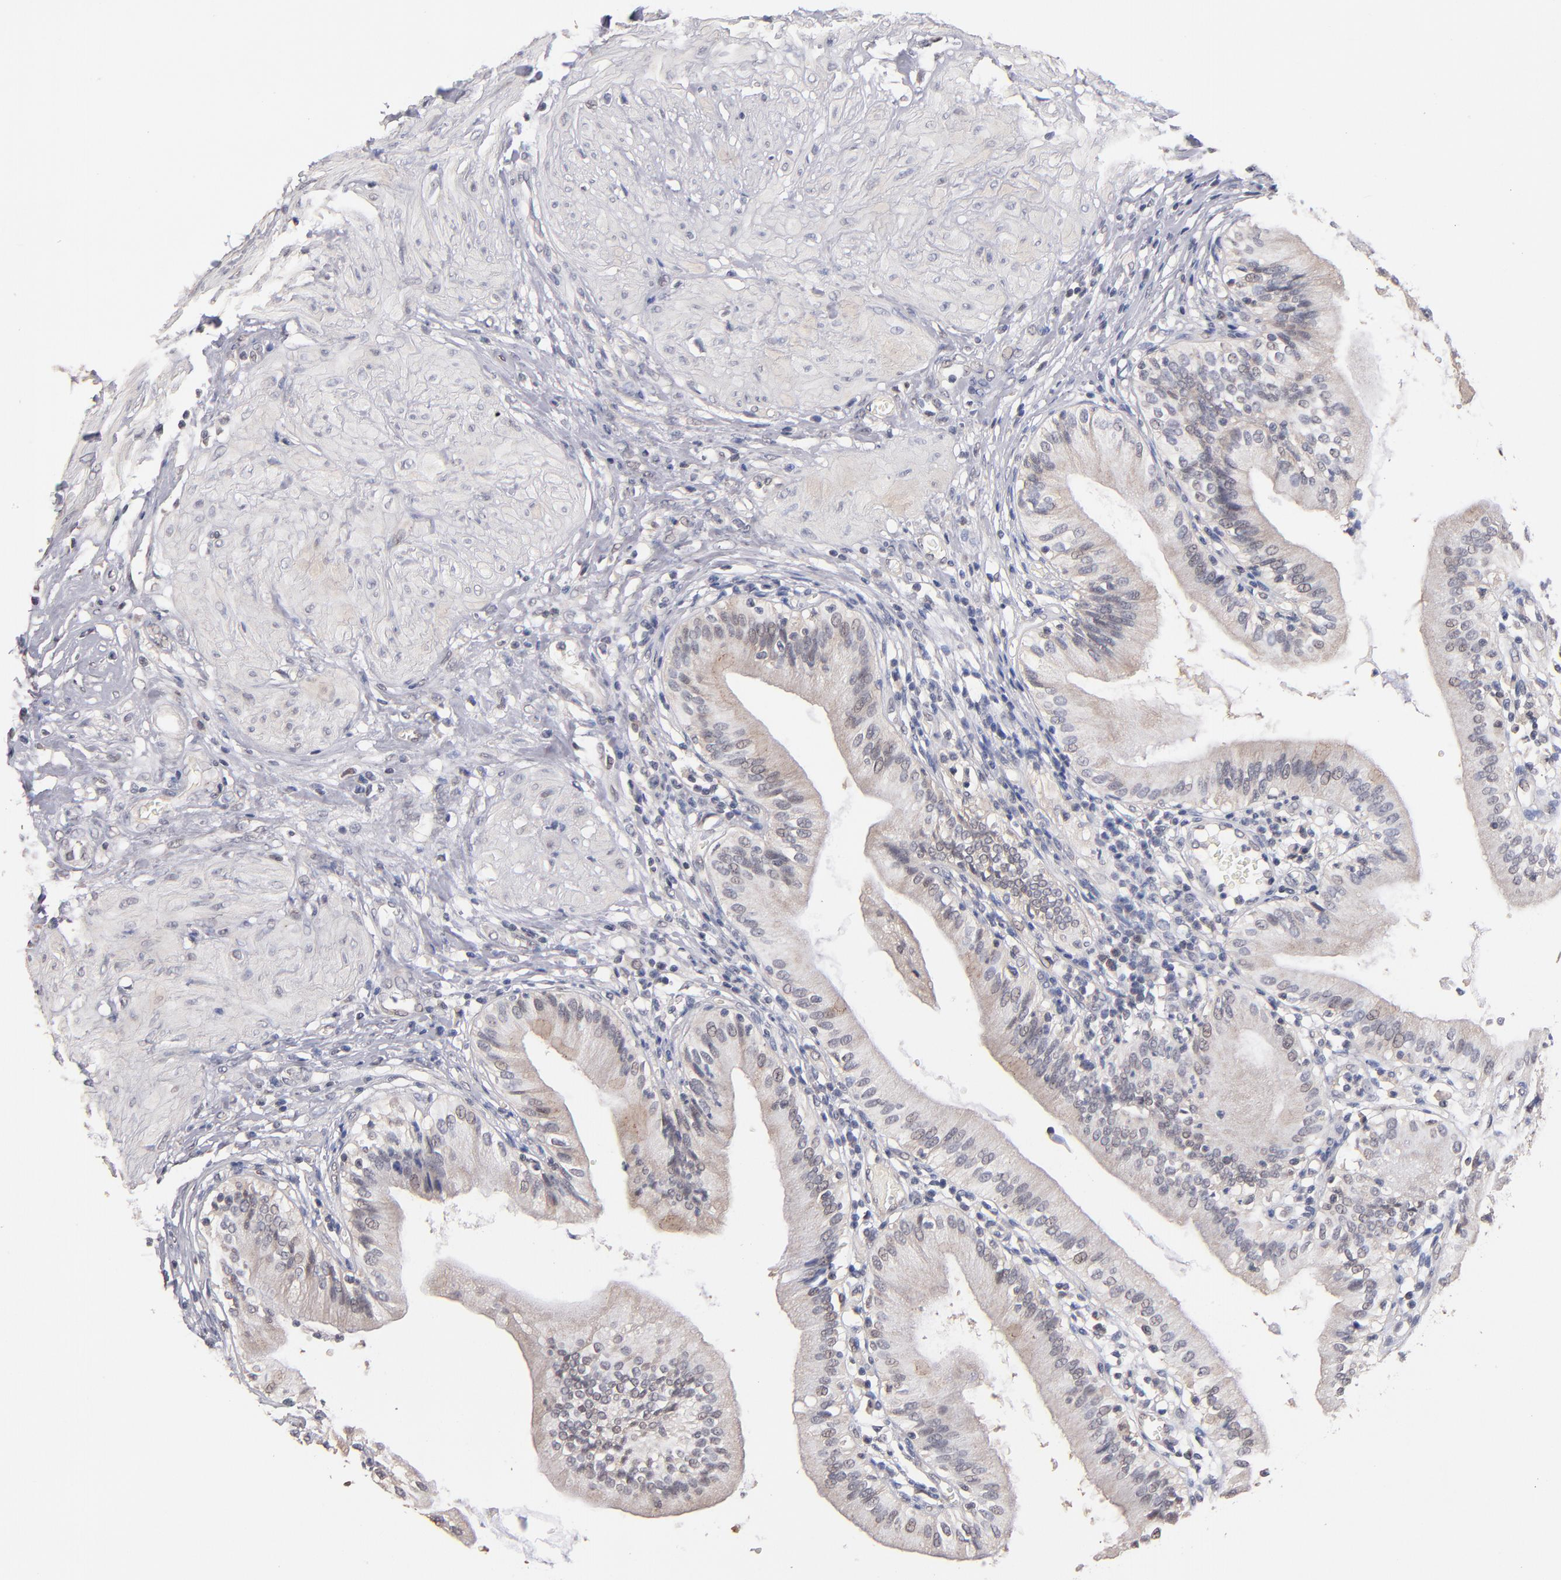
{"staining": {"intensity": "weak", "quantity": "25%-75%", "location": "cytoplasmic/membranous"}, "tissue": "gallbladder", "cell_type": "Glandular cells", "image_type": "normal", "snomed": [{"axis": "morphology", "description": "Normal tissue, NOS"}, {"axis": "topography", "description": "Gallbladder"}], "caption": "DAB (3,3'-diaminobenzidine) immunohistochemical staining of benign gallbladder exhibits weak cytoplasmic/membranous protein expression in about 25%-75% of glandular cells.", "gene": "PSMD10", "patient": {"sex": "male", "age": 58}}